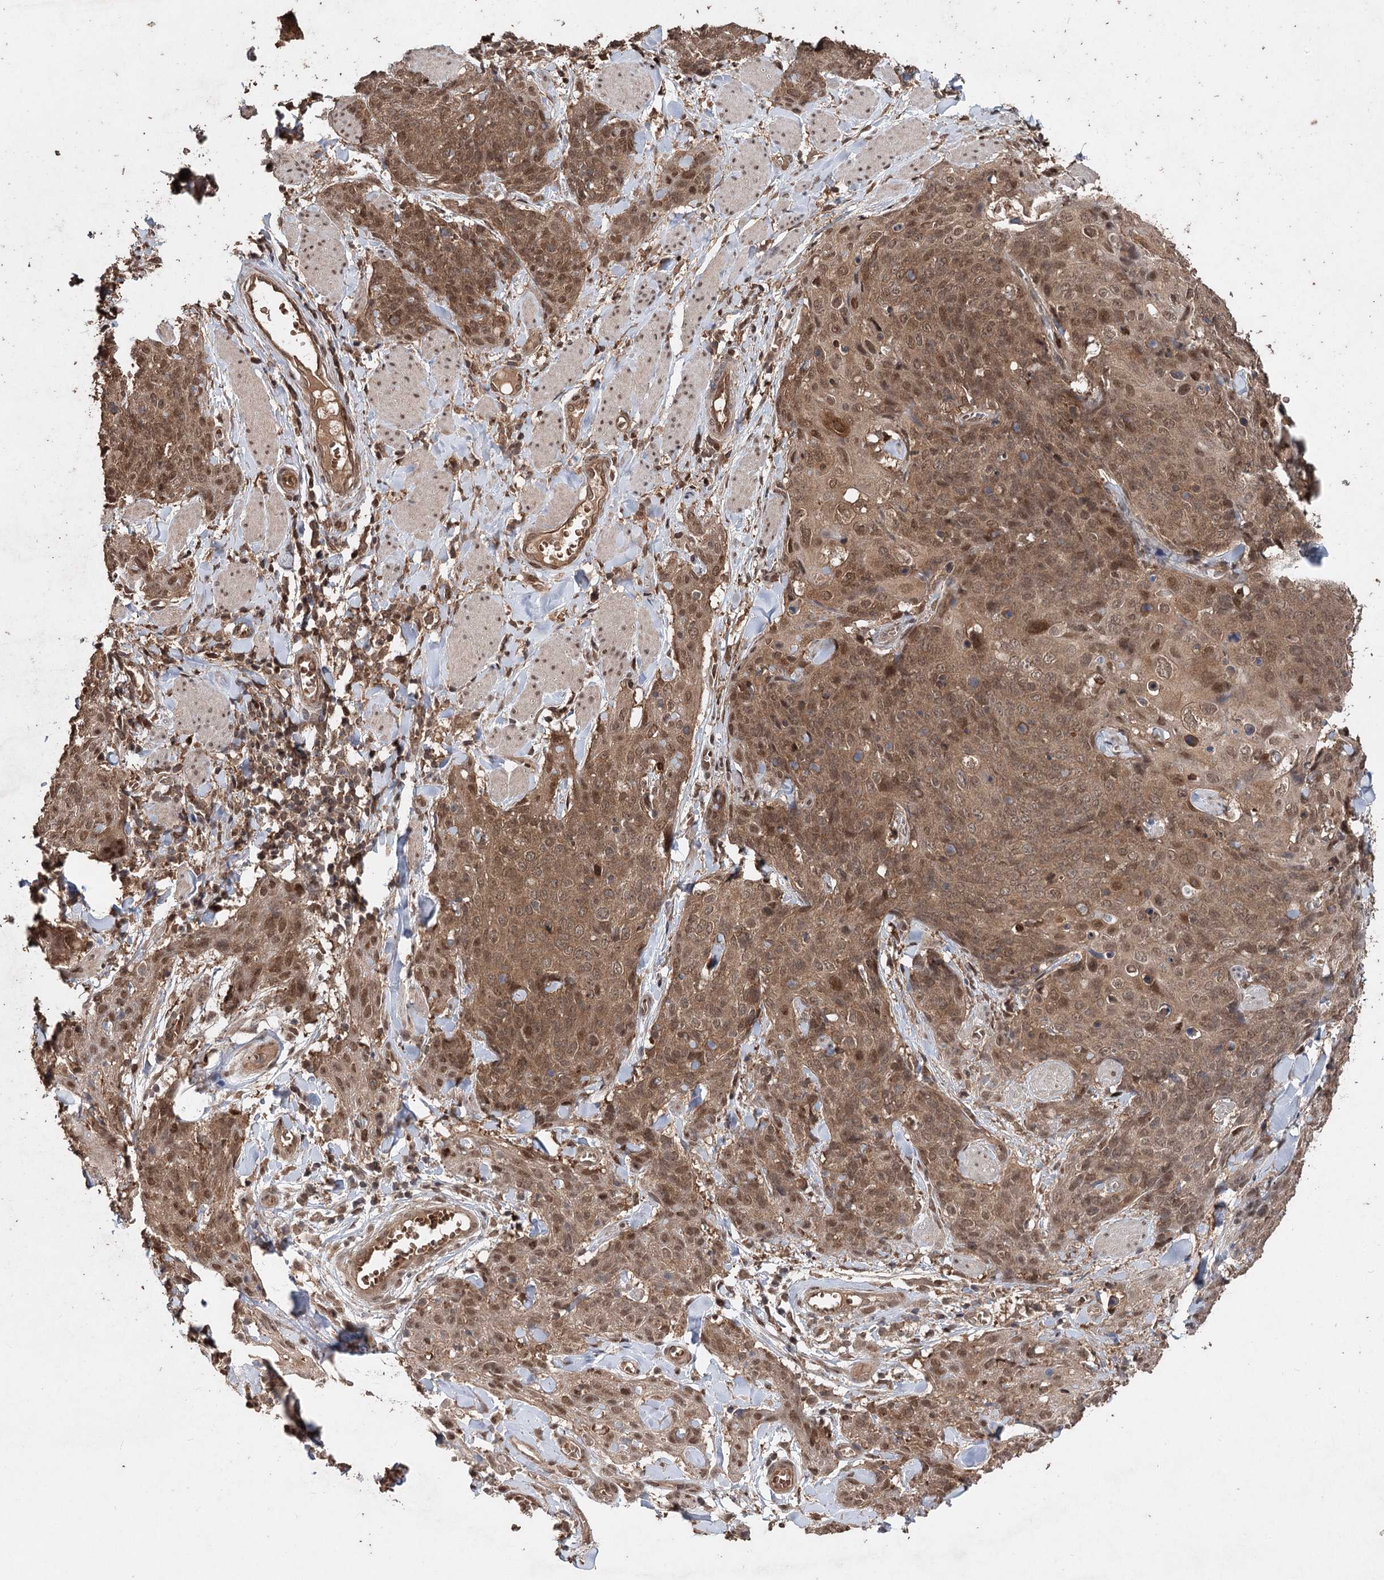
{"staining": {"intensity": "moderate", "quantity": ">75%", "location": "cytoplasmic/membranous,nuclear"}, "tissue": "skin cancer", "cell_type": "Tumor cells", "image_type": "cancer", "snomed": [{"axis": "morphology", "description": "Squamous cell carcinoma, NOS"}, {"axis": "topography", "description": "Skin"}, {"axis": "topography", "description": "Vulva"}], "caption": "This image exhibits skin cancer (squamous cell carcinoma) stained with immunohistochemistry (IHC) to label a protein in brown. The cytoplasmic/membranous and nuclear of tumor cells show moderate positivity for the protein. Nuclei are counter-stained blue.", "gene": "FBXO7", "patient": {"sex": "female", "age": 85}}